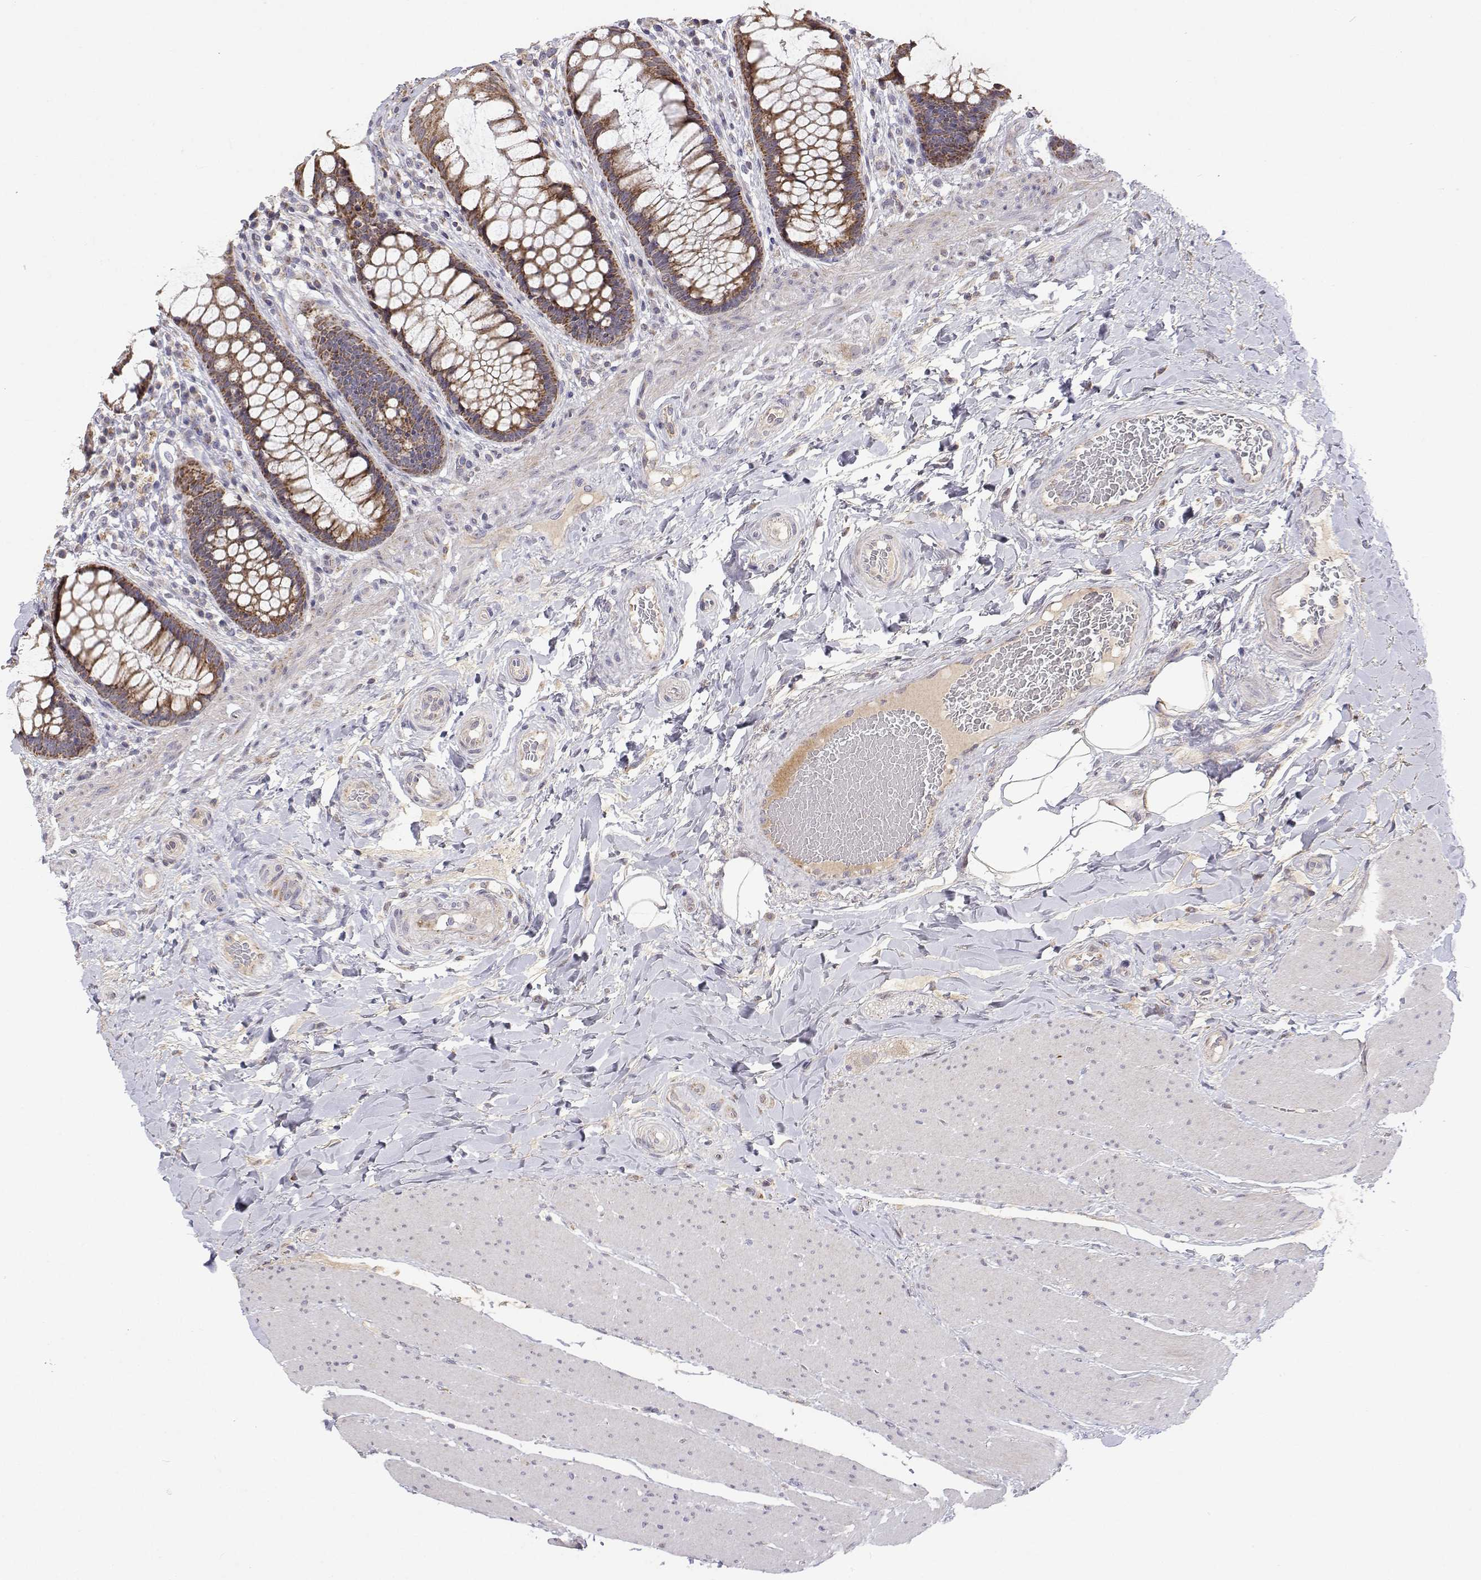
{"staining": {"intensity": "strong", "quantity": ">75%", "location": "cytoplasmic/membranous"}, "tissue": "rectum", "cell_type": "Glandular cells", "image_type": "normal", "snomed": [{"axis": "morphology", "description": "Normal tissue, NOS"}, {"axis": "topography", "description": "Rectum"}], "caption": "Immunohistochemical staining of normal human rectum reveals strong cytoplasmic/membranous protein expression in approximately >75% of glandular cells.", "gene": "MRPL3", "patient": {"sex": "female", "age": 58}}